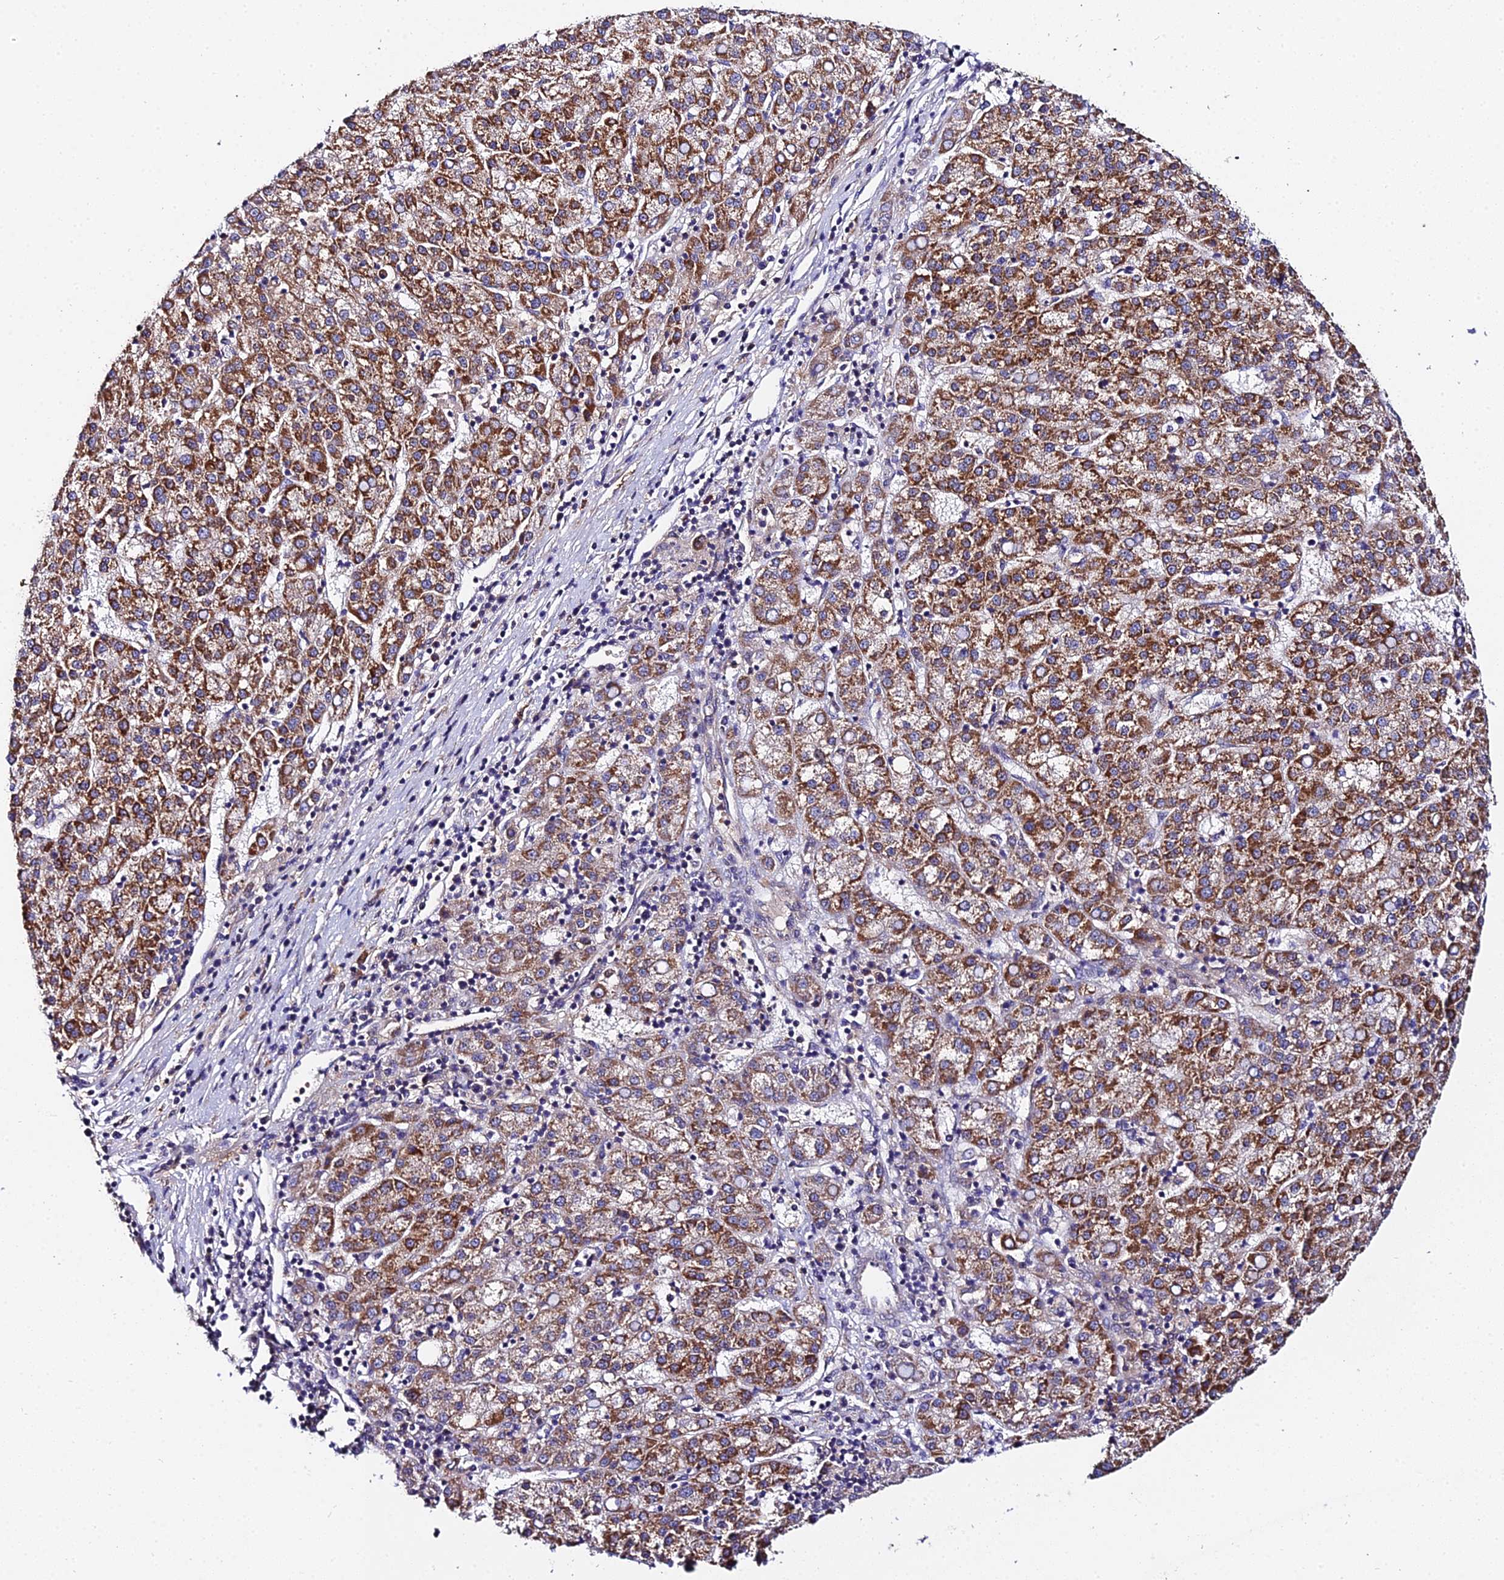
{"staining": {"intensity": "moderate", "quantity": ">75%", "location": "cytoplasmic/membranous"}, "tissue": "liver cancer", "cell_type": "Tumor cells", "image_type": "cancer", "snomed": [{"axis": "morphology", "description": "Carcinoma, Hepatocellular, NOS"}, {"axis": "topography", "description": "Liver"}], "caption": "Immunohistochemistry photomicrograph of neoplastic tissue: liver hepatocellular carcinoma stained using immunohistochemistry (IHC) exhibits medium levels of moderate protein expression localized specifically in the cytoplasmic/membranous of tumor cells, appearing as a cytoplasmic/membranous brown color.", "gene": "ZBED8", "patient": {"sex": "female", "age": 58}}